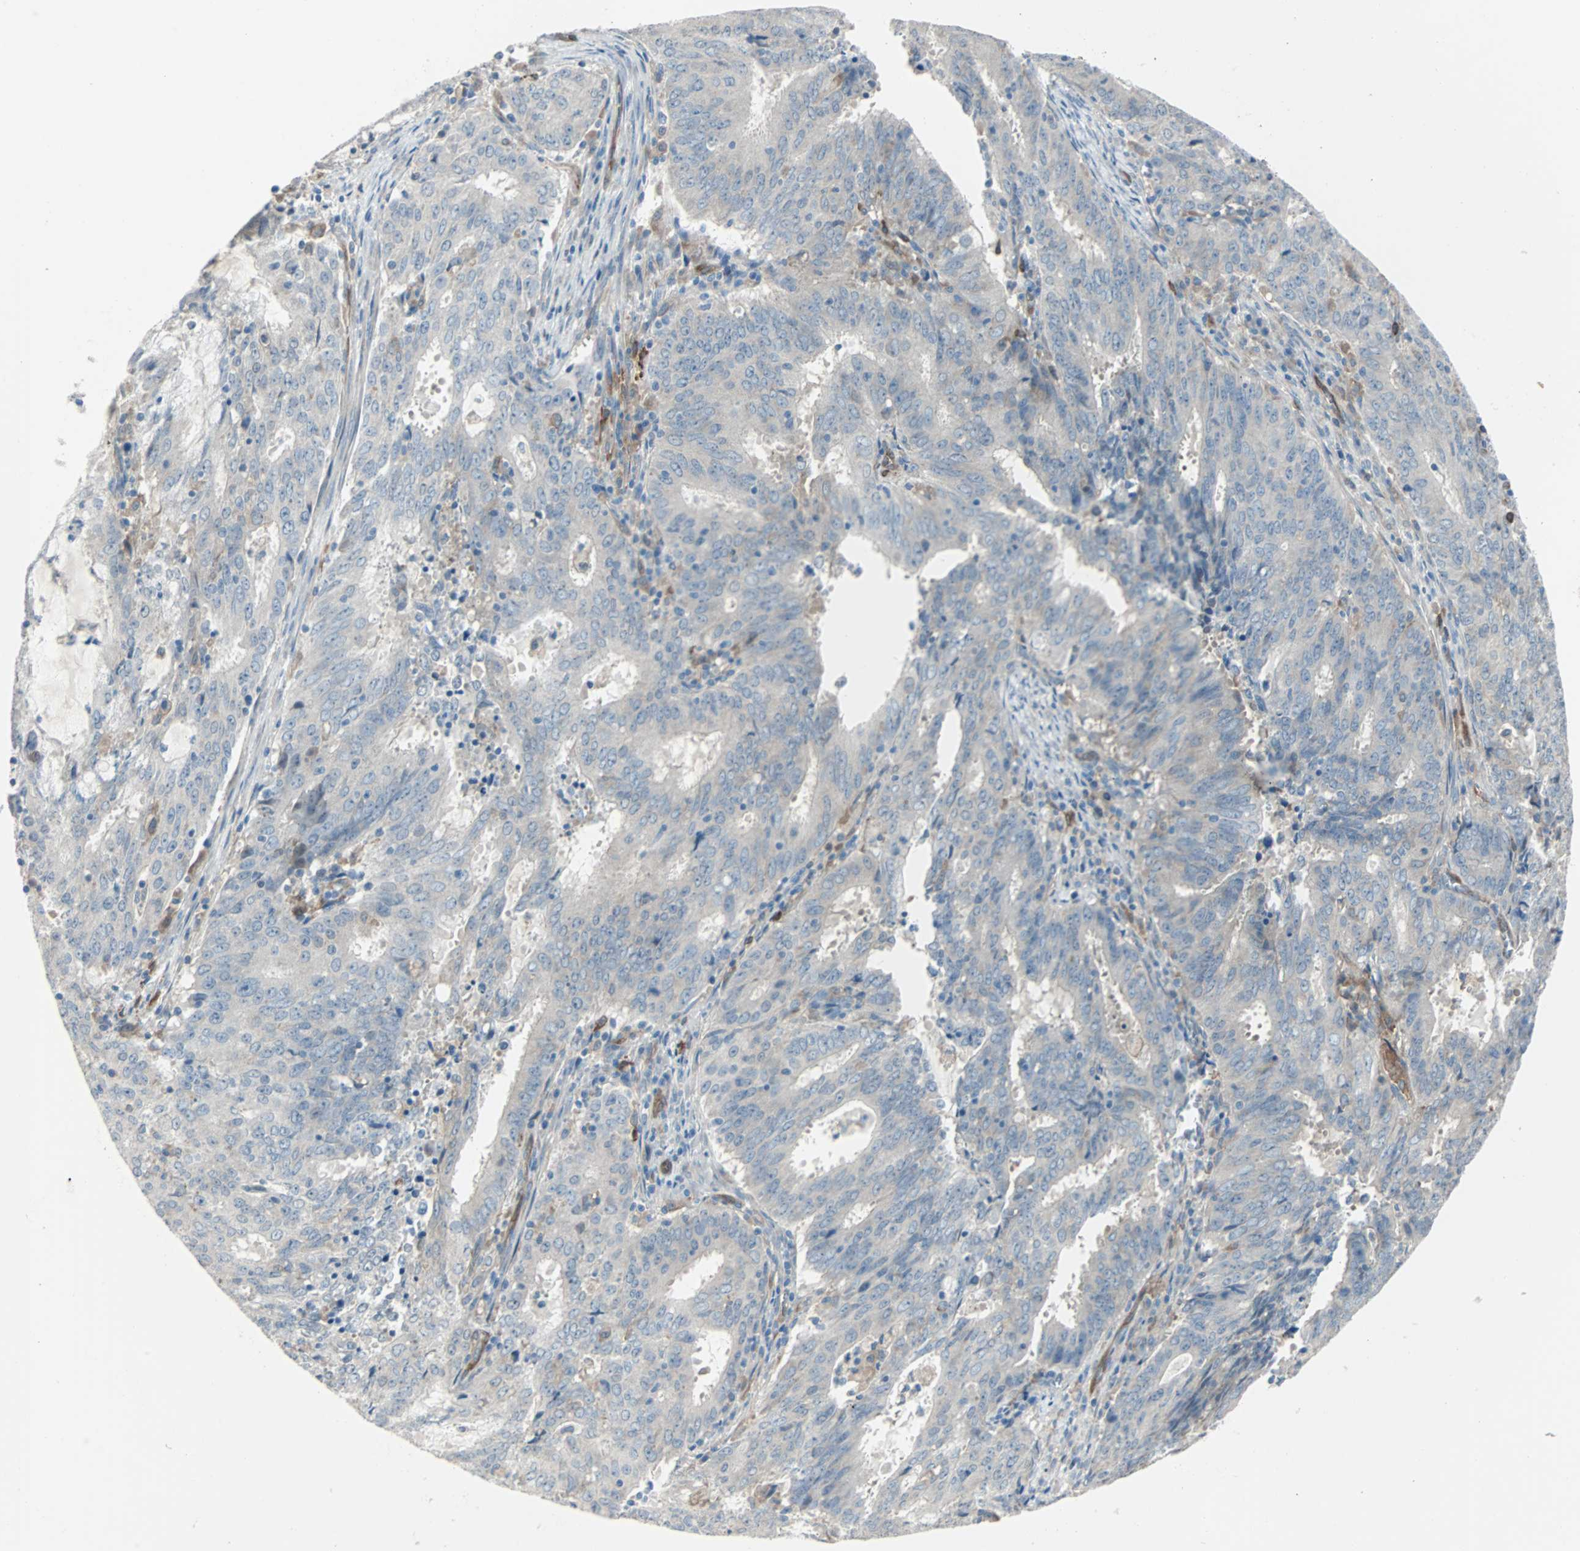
{"staining": {"intensity": "weak", "quantity": "25%-75%", "location": "cytoplasmic/membranous"}, "tissue": "cervical cancer", "cell_type": "Tumor cells", "image_type": "cancer", "snomed": [{"axis": "morphology", "description": "Adenocarcinoma, NOS"}, {"axis": "topography", "description": "Cervix"}], "caption": "Immunohistochemistry staining of adenocarcinoma (cervical), which reveals low levels of weak cytoplasmic/membranous staining in approximately 25%-75% of tumor cells indicating weak cytoplasmic/membranous protein staining. The staining was performed using DAB (3,3'-diaminobenzidine) (brown) for protein detection and nuclei were counterstained in hematoxylin (blue).", "gene": "SWAP70", "patient": {"sex": "female", "age": 44}}